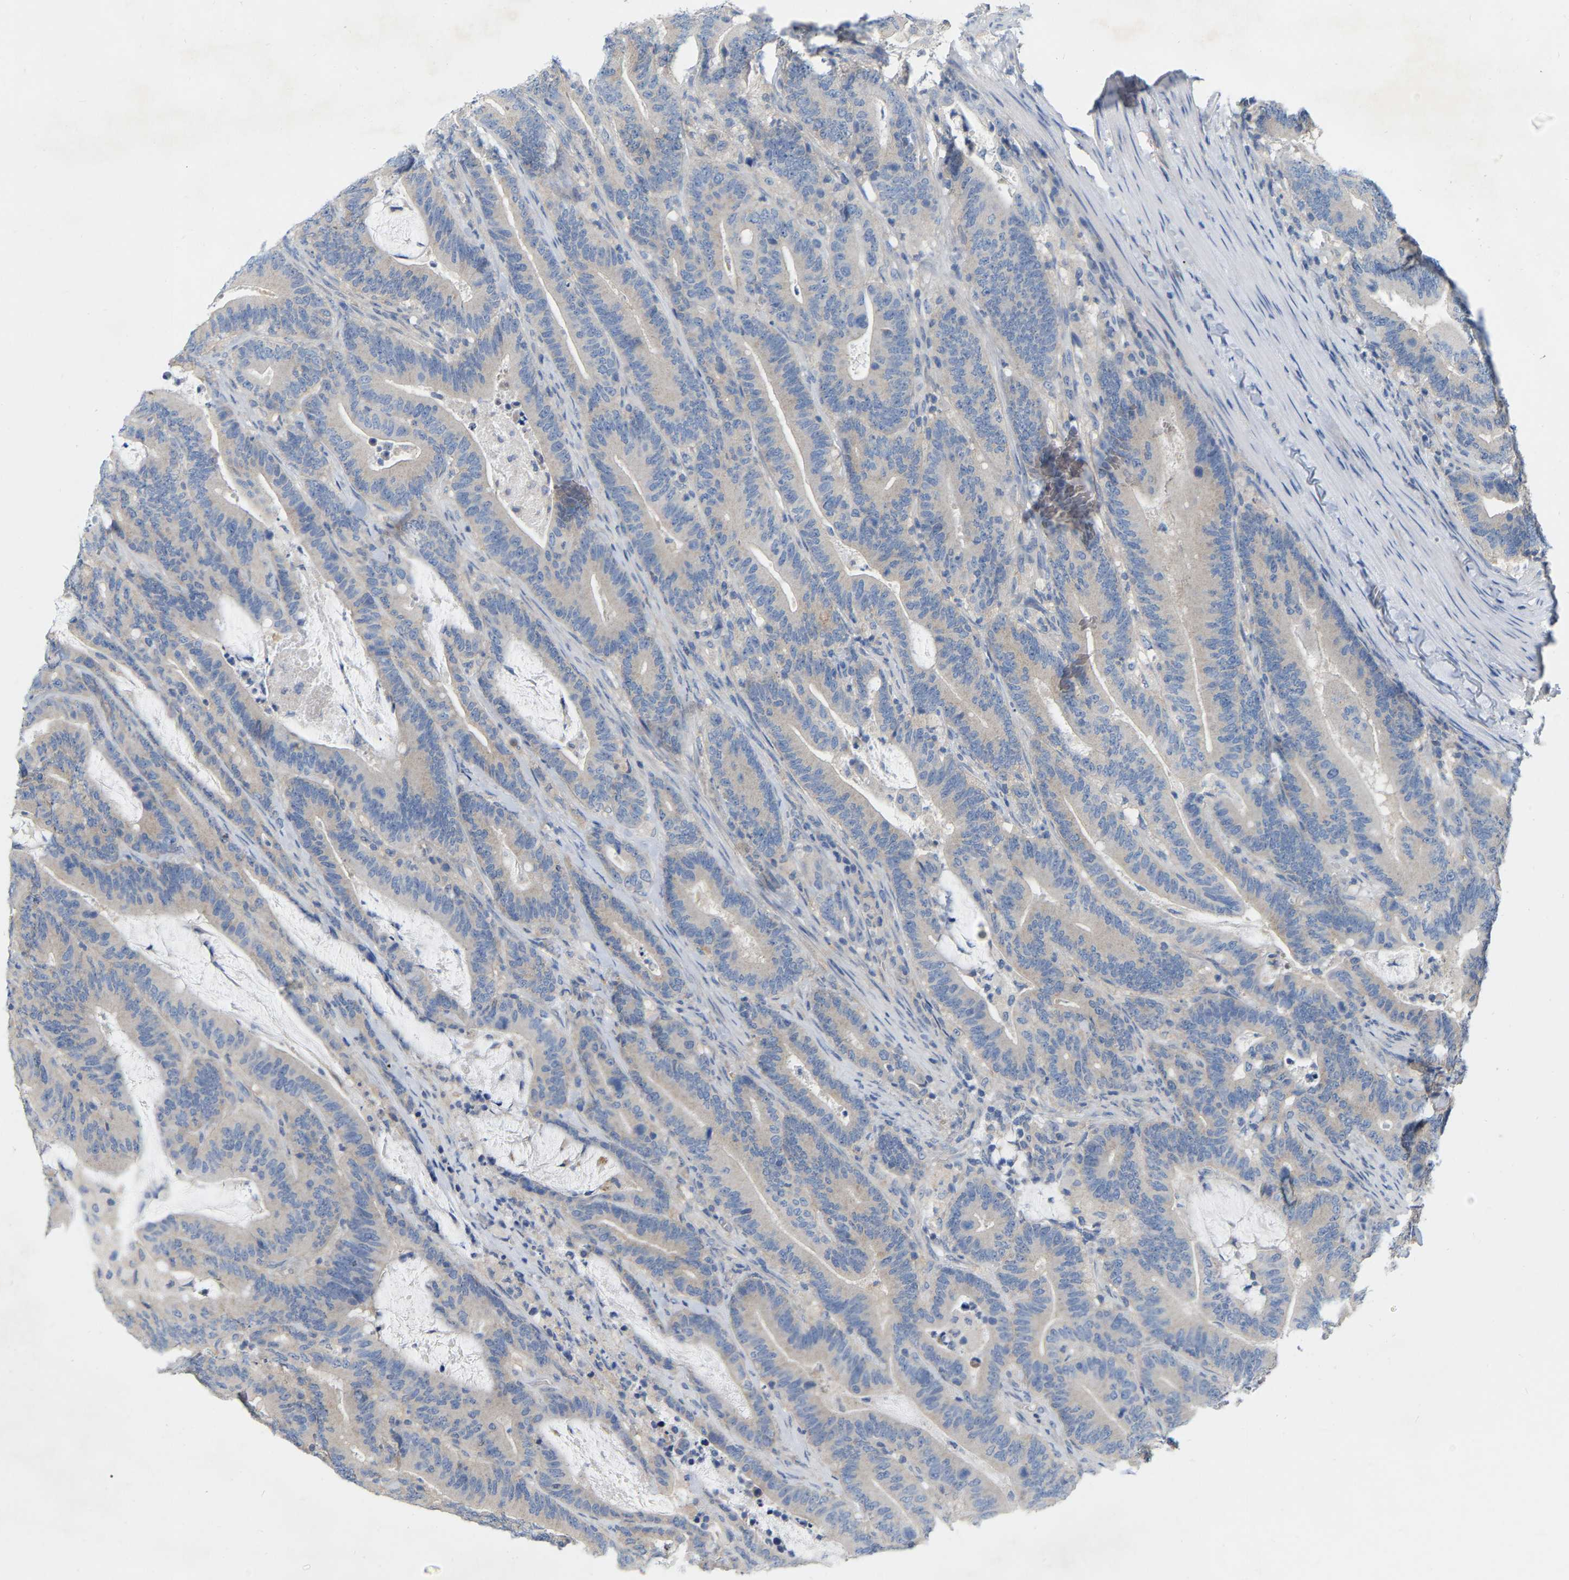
{"staining": {"intensity": "negative", "quantity": "none", "location": "none"}, "tissue": "colorectal cancer", "cell_type": "Tumor cells", "image_type": "cancer", "snomed": [{"axis": "morphology", "description": "Adenocarcinoma, NOS"}, {"axis": "topography", "description": "Colon"}], "caption": "Tumor cells are negative for brown protein staining in colorectal adenocarcinoma.", "gene": "WIPI2", "patient": {"sex": "female", "age": 66}}